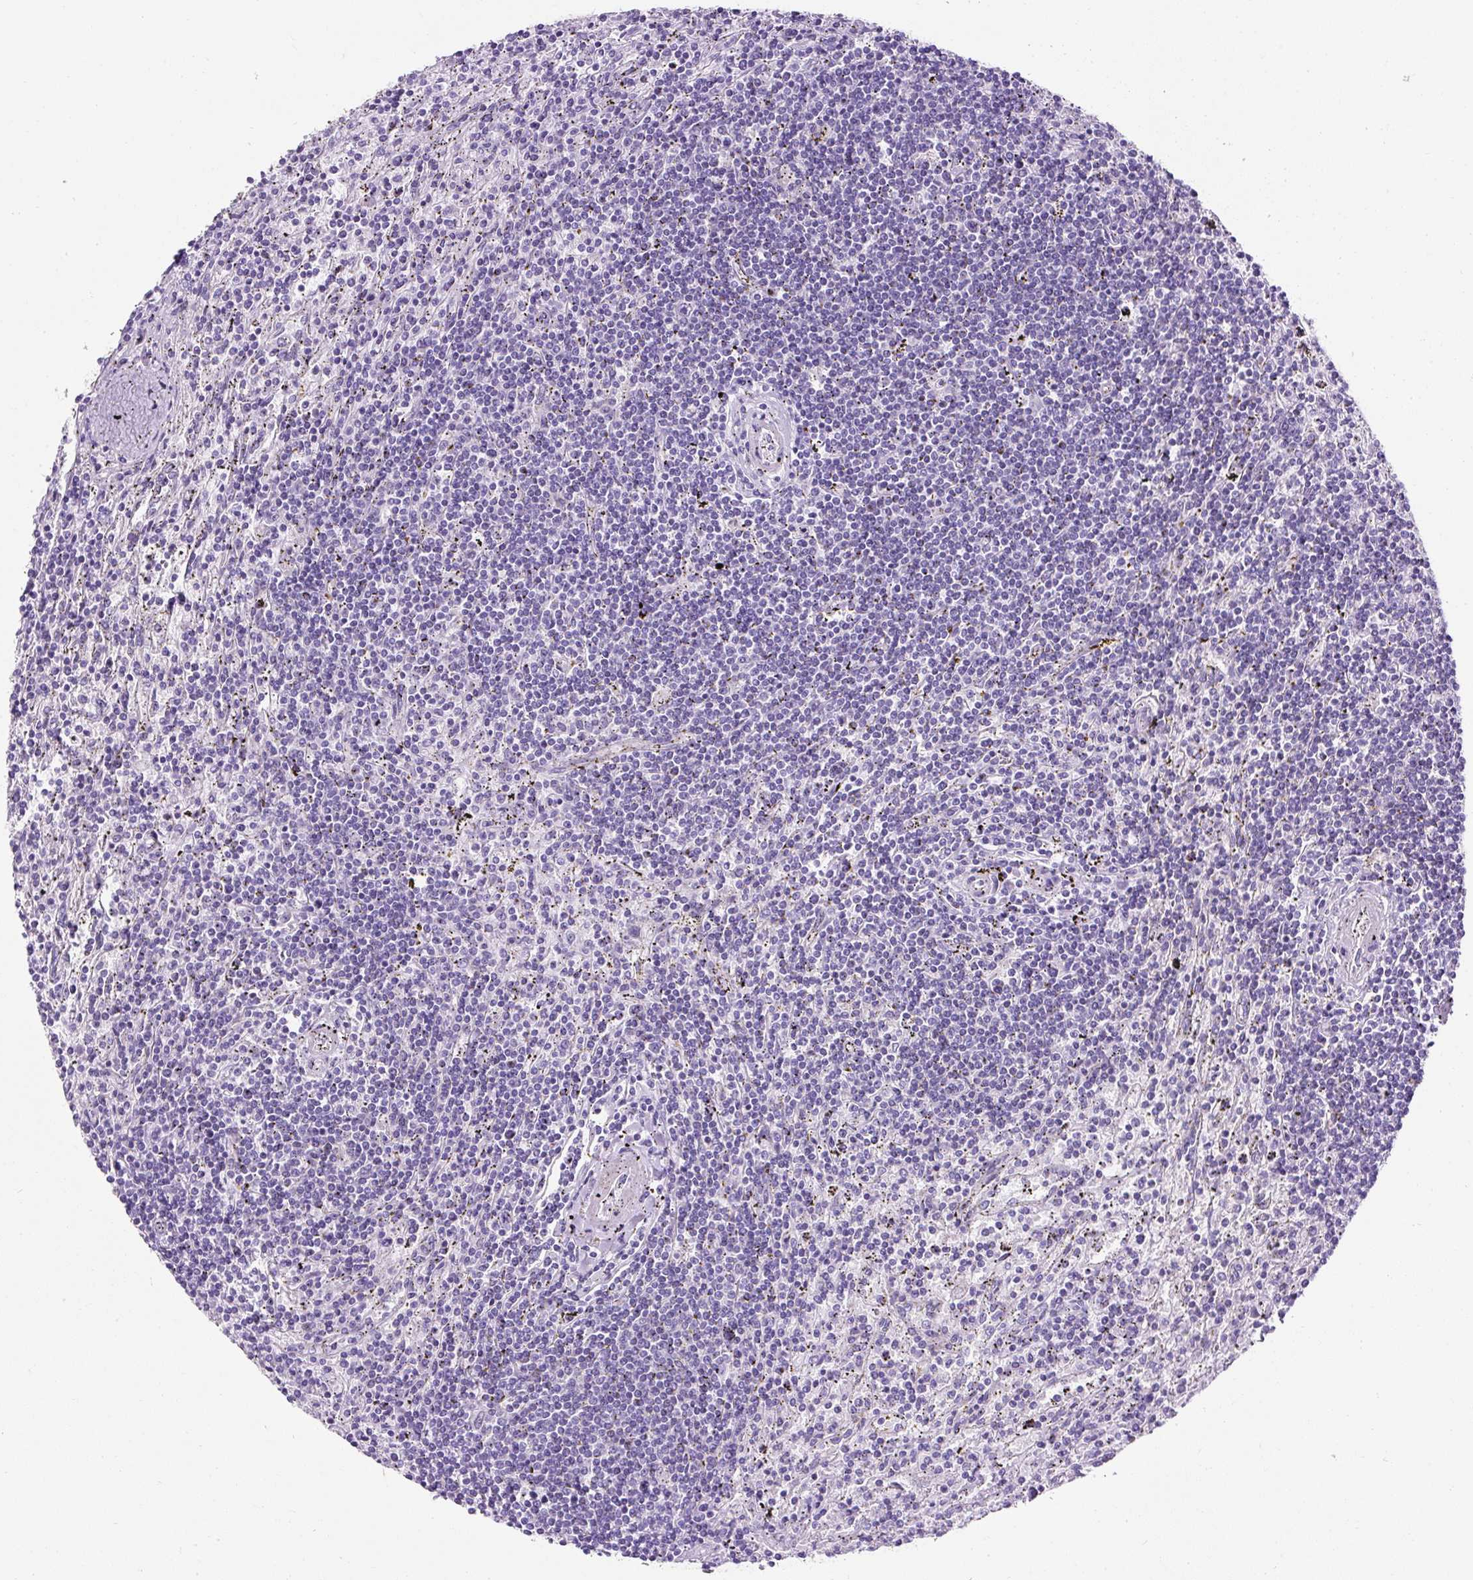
{"staining": {"intensity": "negative", "quantity": "none", "location": "none"}, "tissue": "lymphoma", "cell_type": "Tumor cells", "image_type": "cancer", "snomed": [{"axis": "morphology", "description": "Malignant lymphoma, non-Hodgkin's type, Low grade"}, {"axis": "topography", "description": "Spleen"}], "caption": "An immunohistochemistry (IHC) histopathology image of lymphoma is shown. There is no staining in tumor cells of lymphoma.", "gene": "C2CD4C", "patient": {"sex": "male", "age": 76}}